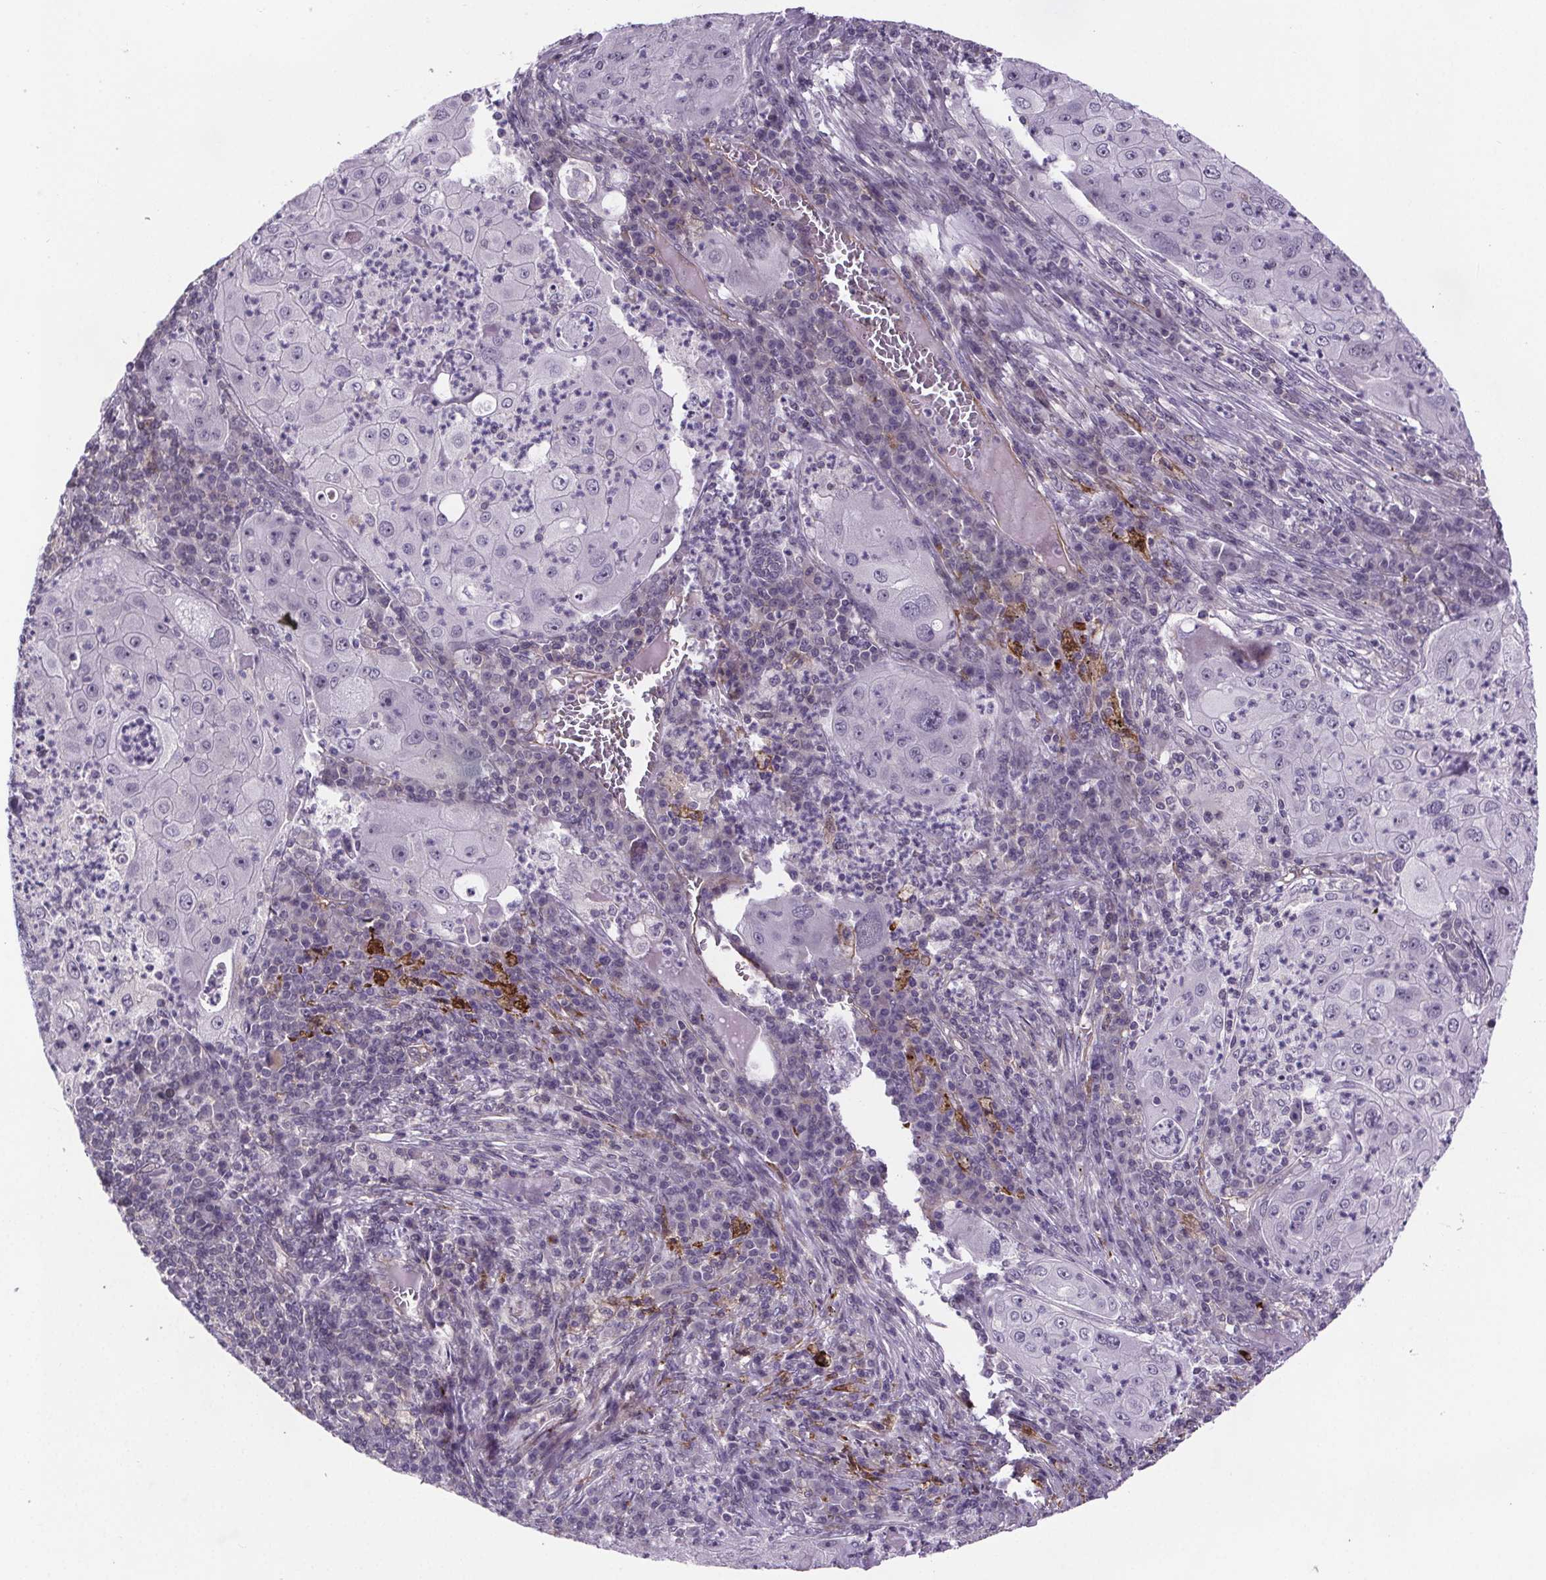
{"staining": {"intensity": "negative", "quantity": "none", "location": "none"}, "tissue": "lung cancer", "cell_type": "Tumor cells", "image_type": "cancer", "snomed": [{"axis": "morphology", "description": "Squamous cell carcinoma, NOS"}, {"axis": "topography", "description": "Lung"}], "caption": "Tumor cells are negative for brown protein staining in lung cancer (squamous cell carcinoma). The staining was performed using DAB to visualize the protein expression in brown, while the nuclei were stained in blue with hematoxylin (Magnification: 20x).", "gene": "TTC12", "patient": {"sex": "female", "age": 59}}